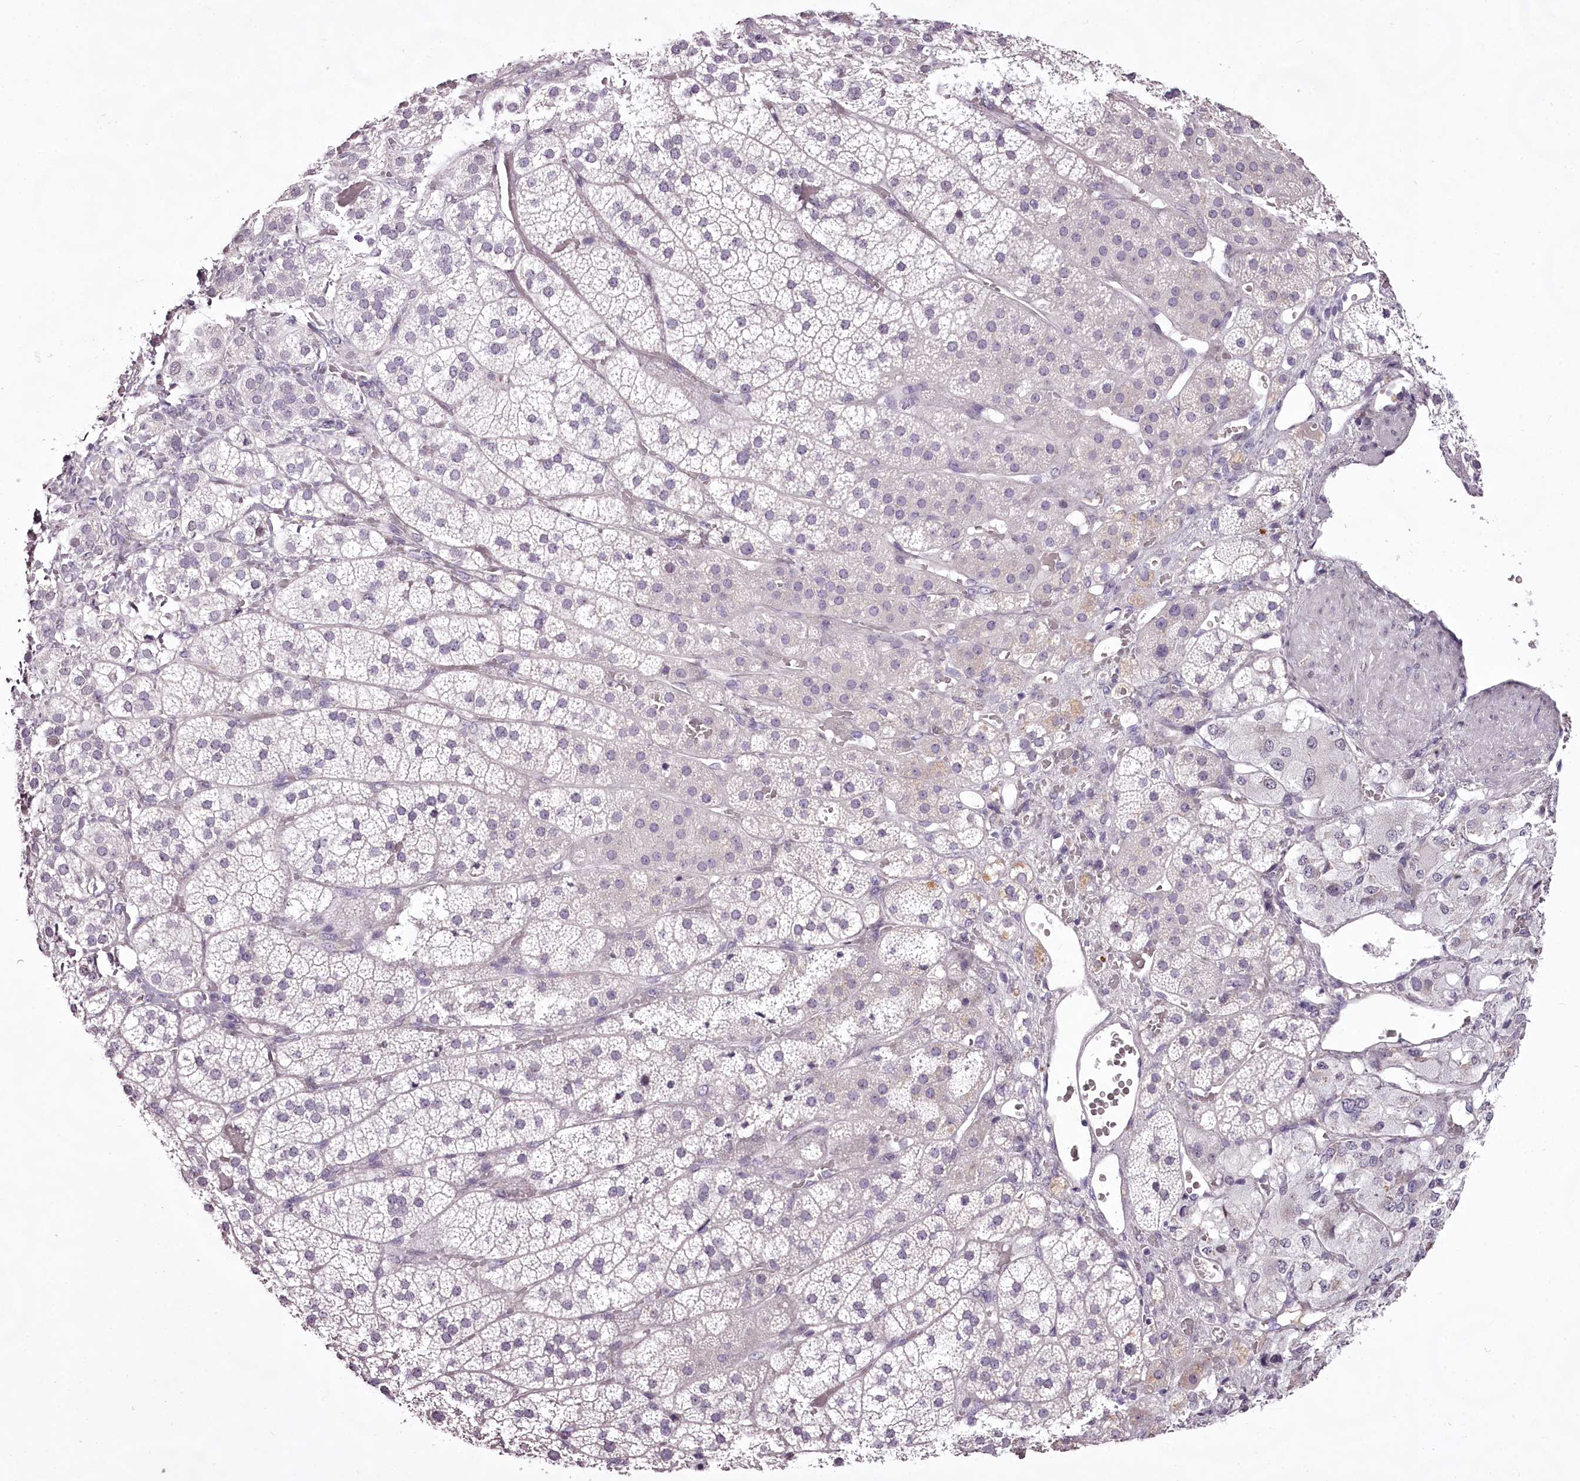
{"staining": {"intensity": "negative", "quantity": "none", "location": "none"}, "tissue": "adrenal gland", "cell_type": "Glandular cells", "image_type": "normal", "snomed": [{"axis": "morphology", "description": "Normal tissue, NOS"}, {"axis": "topography", "description": "Adrenal gland"}], "caption": "High power microscopy photomicrograph of an IHC histopathology image of benign adrenal gland, revealing no significant staining in glandular cells. The staining is performed using DAB brown chromogen with nuclei counter-stained in using hematoxylin.", "gene": "C1orf56", "patient": {"sex": "female", "age": 44}}